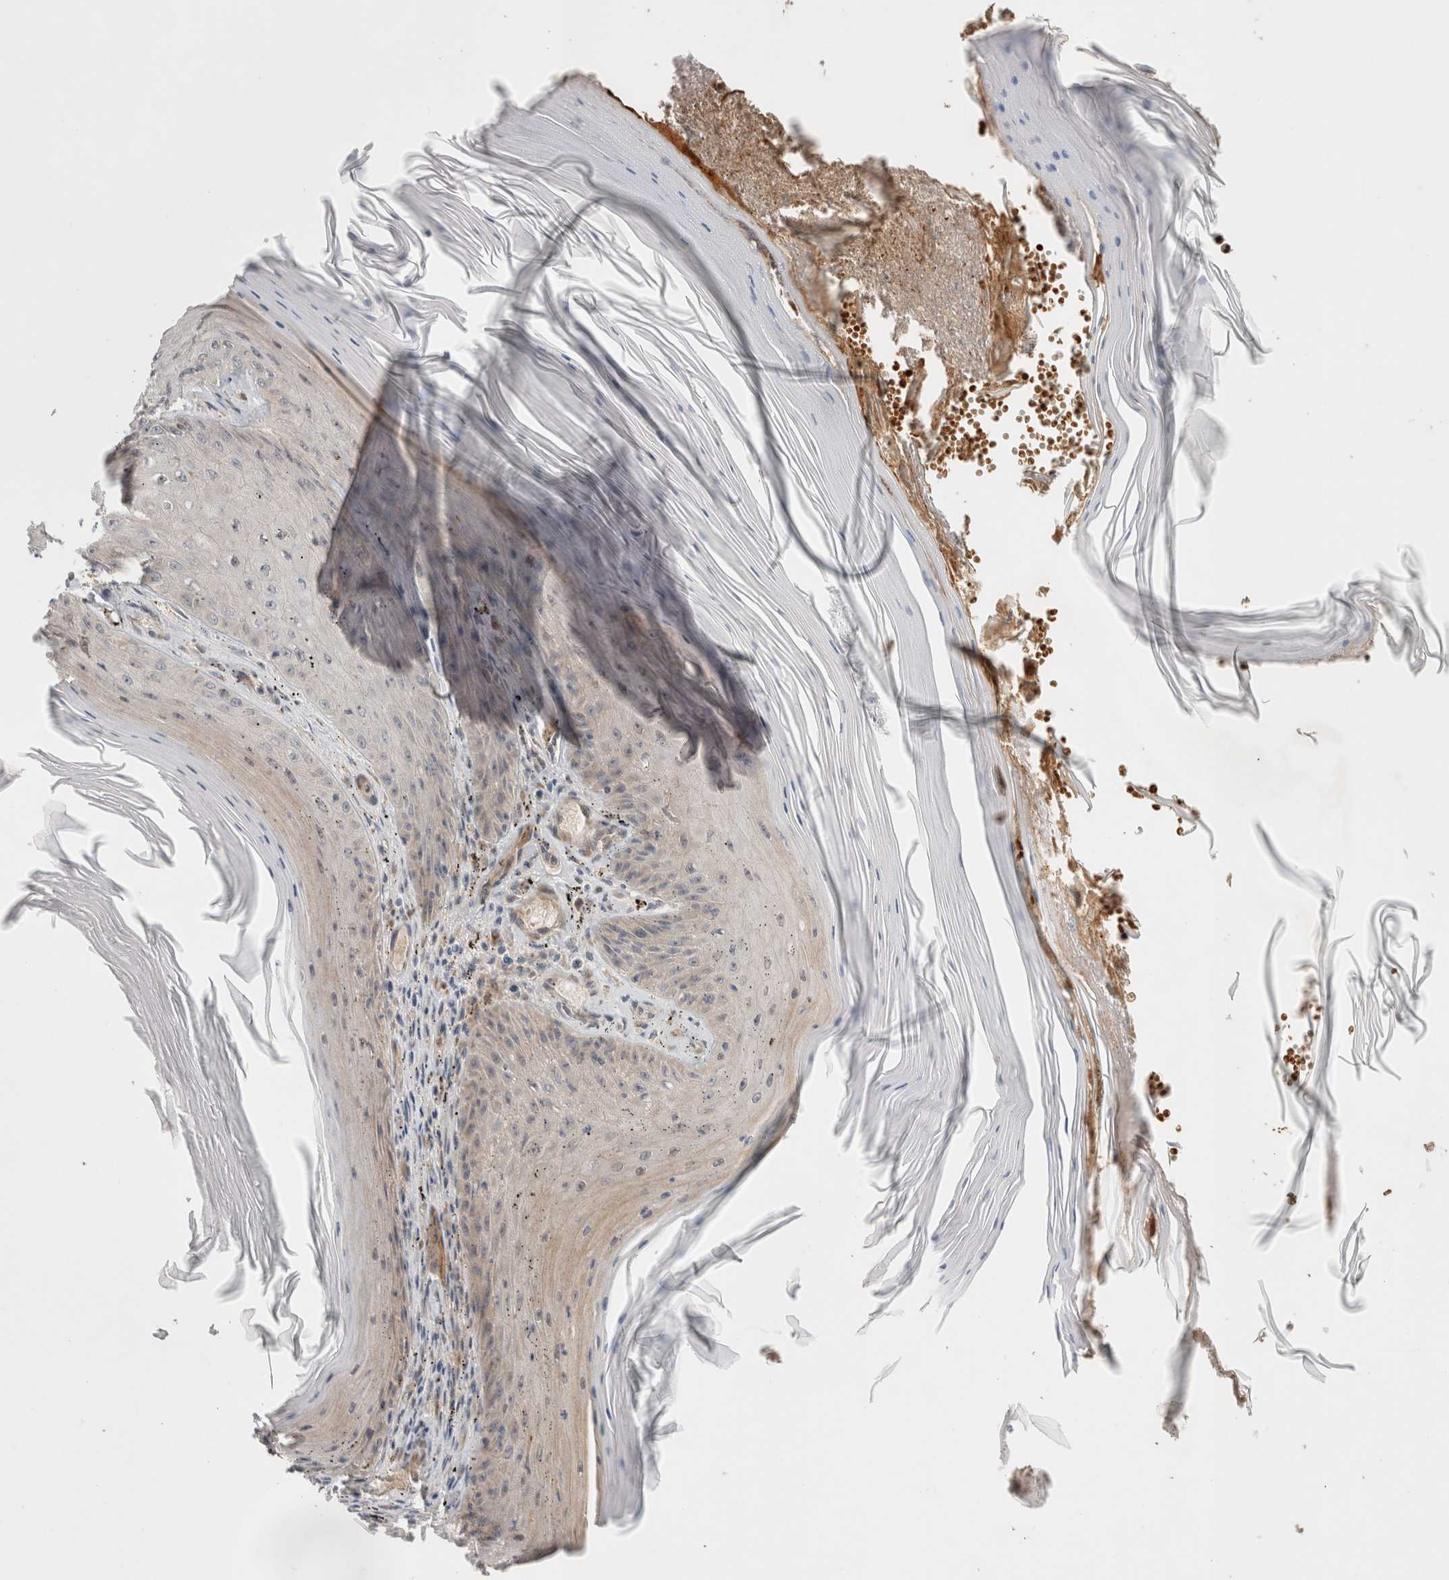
{"staining": {"intensity": "weak", "quantity": "<25%", "location": "cytoplasmic/membranous,nuclear"}, "tissue": "skin cancer", "cell_type": "Tumor cells", "image_type": "cancer", "snomed": [{"axis": "morphology", "description": "Squamous cell carcinoma, NOS"}, {"axis": "topography", "description": "Skin"}], "caption": "Tumor cells show no significant protein expression in skin cancer.", "gene": "OTUD6B", "patient": {"sex": "female", "age": 73}}